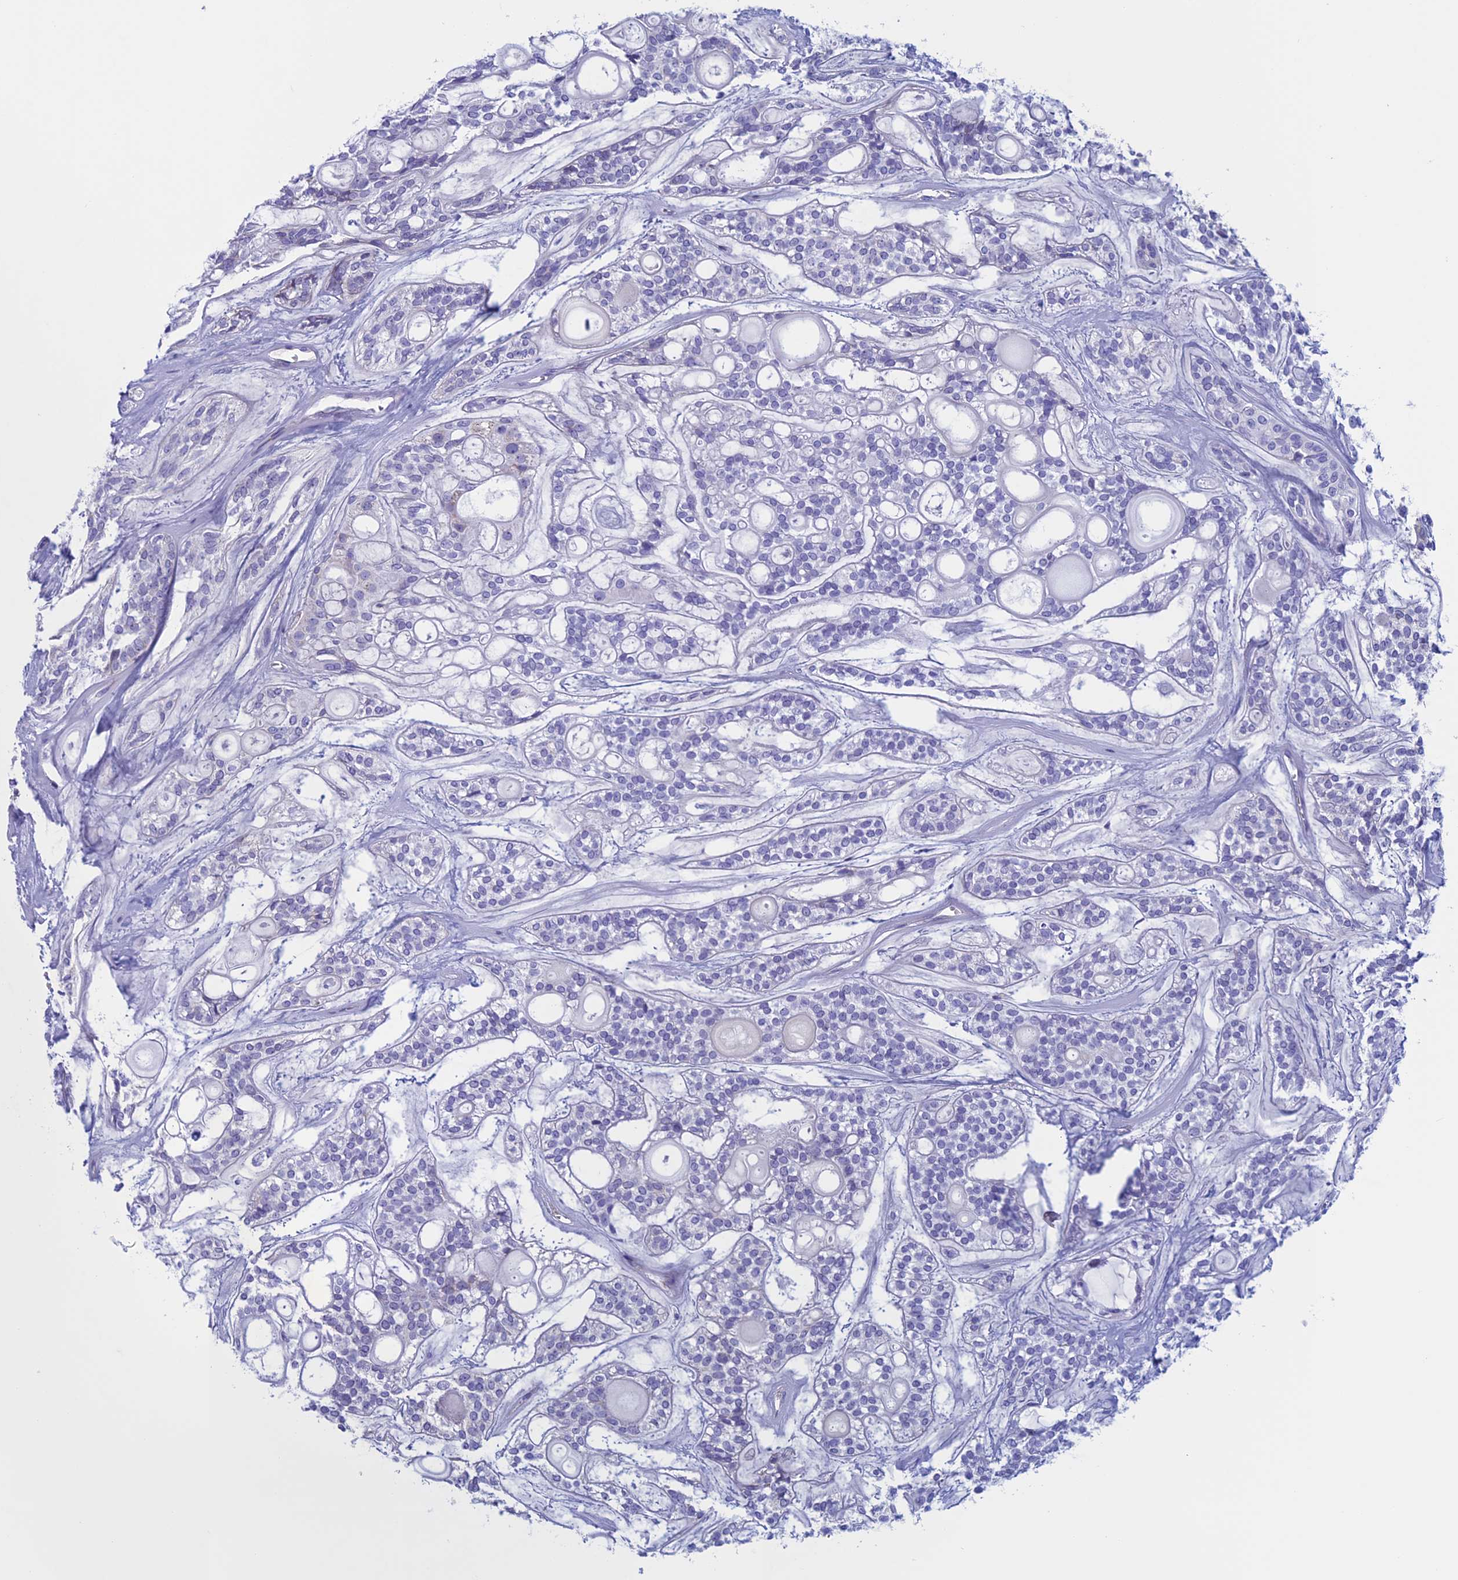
{"staining": {"intensity": "negative", "quantity": "none", "location": "none"}, "tissue": "head and neck cancer", "cell_type": "Tumor cells", "image_type": "cancer", "snomed": [{"axis": "morphology", "description": "Adenocarcinoma, NOS"}, {"axis": "topography", "description": "Head-Neck"}], "caption": "There is no significant staining in tumor cells of head and neck cancer. The staining is performed using DAB (3,3'-diaminobenzidine) brown chromogen with nuclei counter-stained in using hematoxylin.", "gene": "NDUFB9", "patient": {"sex": "male", "age": 66}}